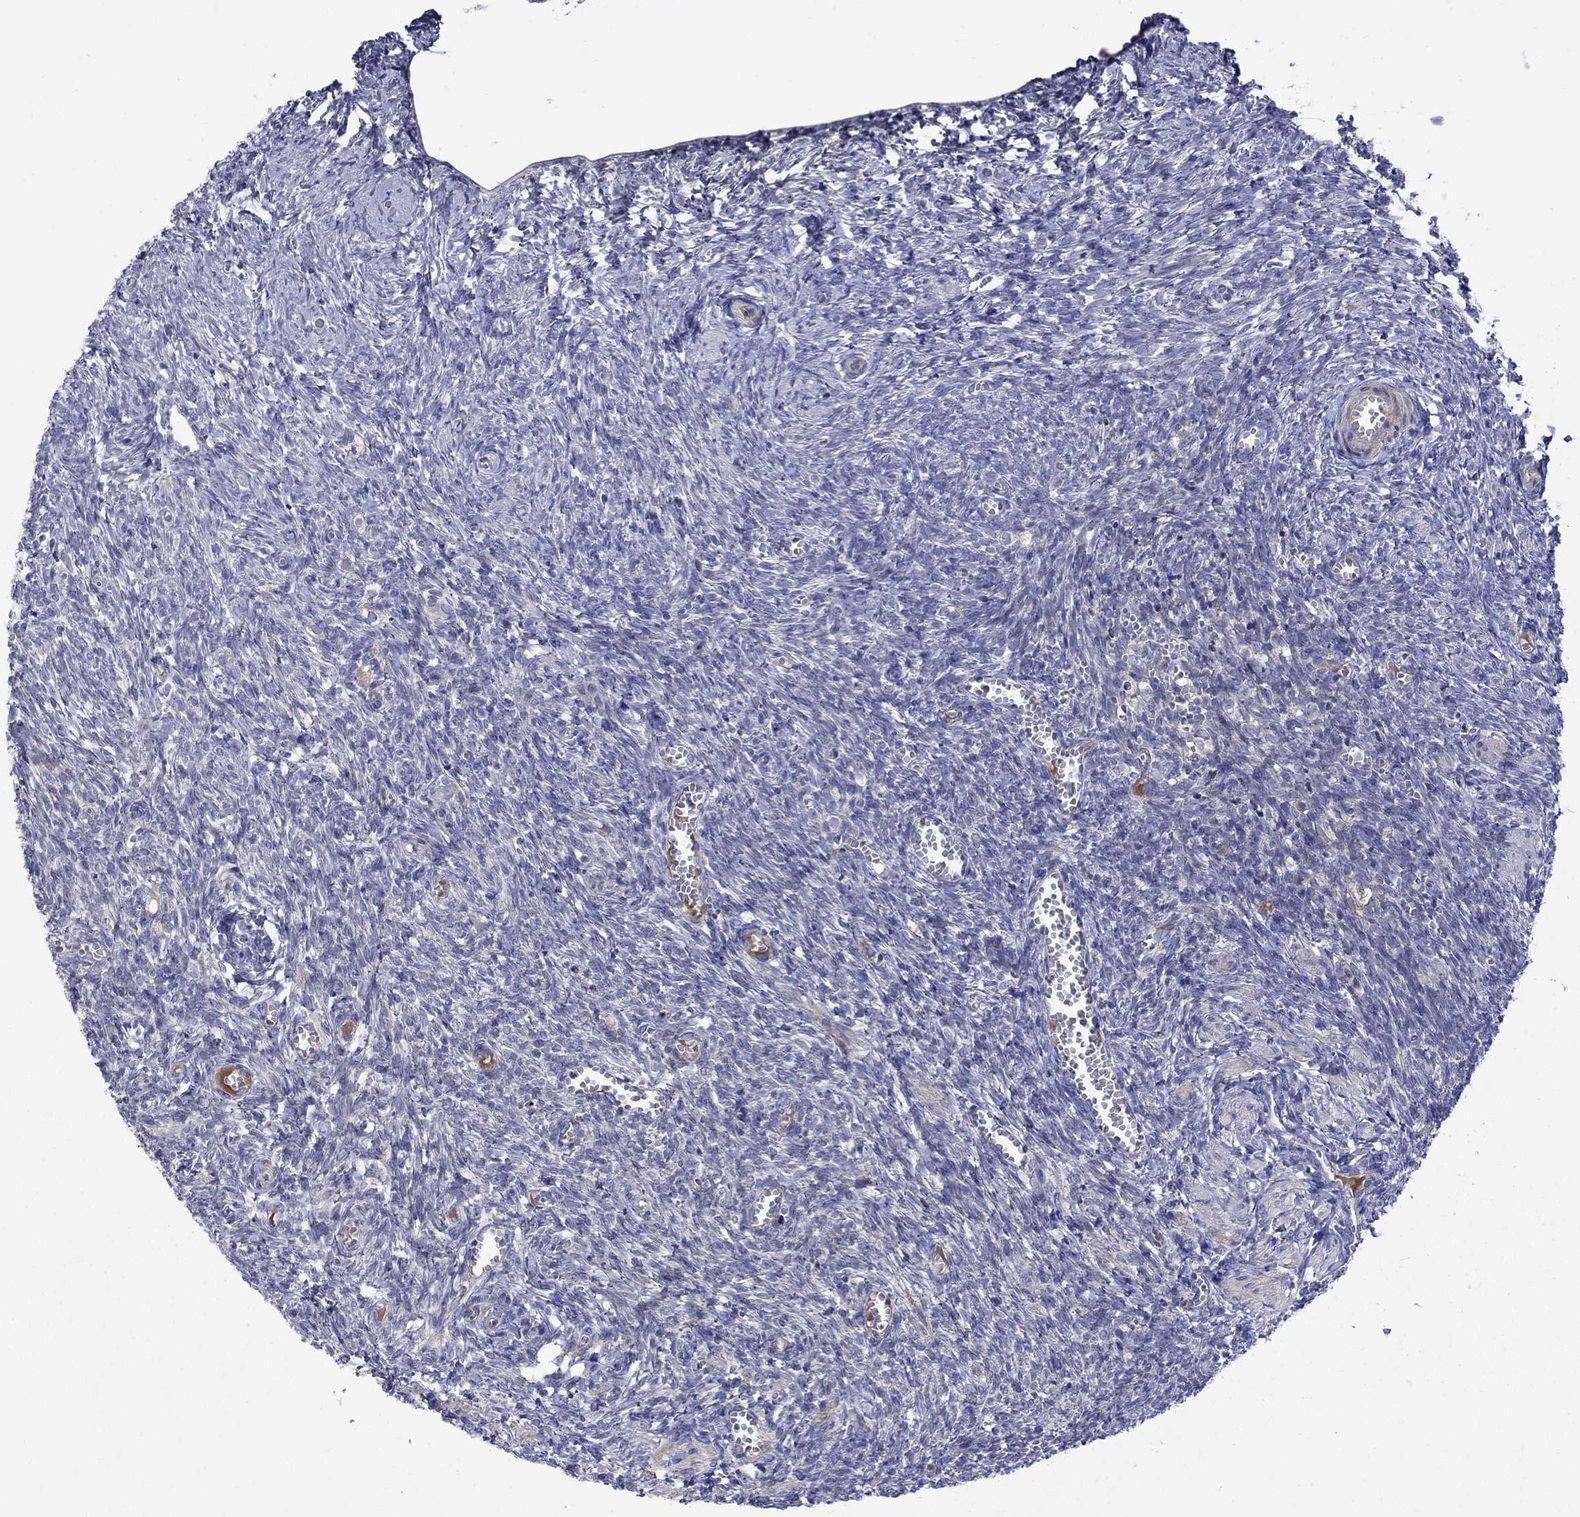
{"staining": {"intensity": "moderate", "quantity": ">75%", "location": "cytoplasmic/membranous"}, "tissue": "ovary", "cell_type": "Follicle cells", "image_type": "normal", "snomed": [{"axis": "morphology", "description": "Normal tissue, NOS"}, {"axis": "topography", "description": "Ovary"}], "caption": "Ovary stained for a protein (brown) displays moderate cytoplasmic/membranous positive expression in approximately >75% of follicle cells.", "gene": "ASNS", "patient": {"sex": "female", "age": 43}}